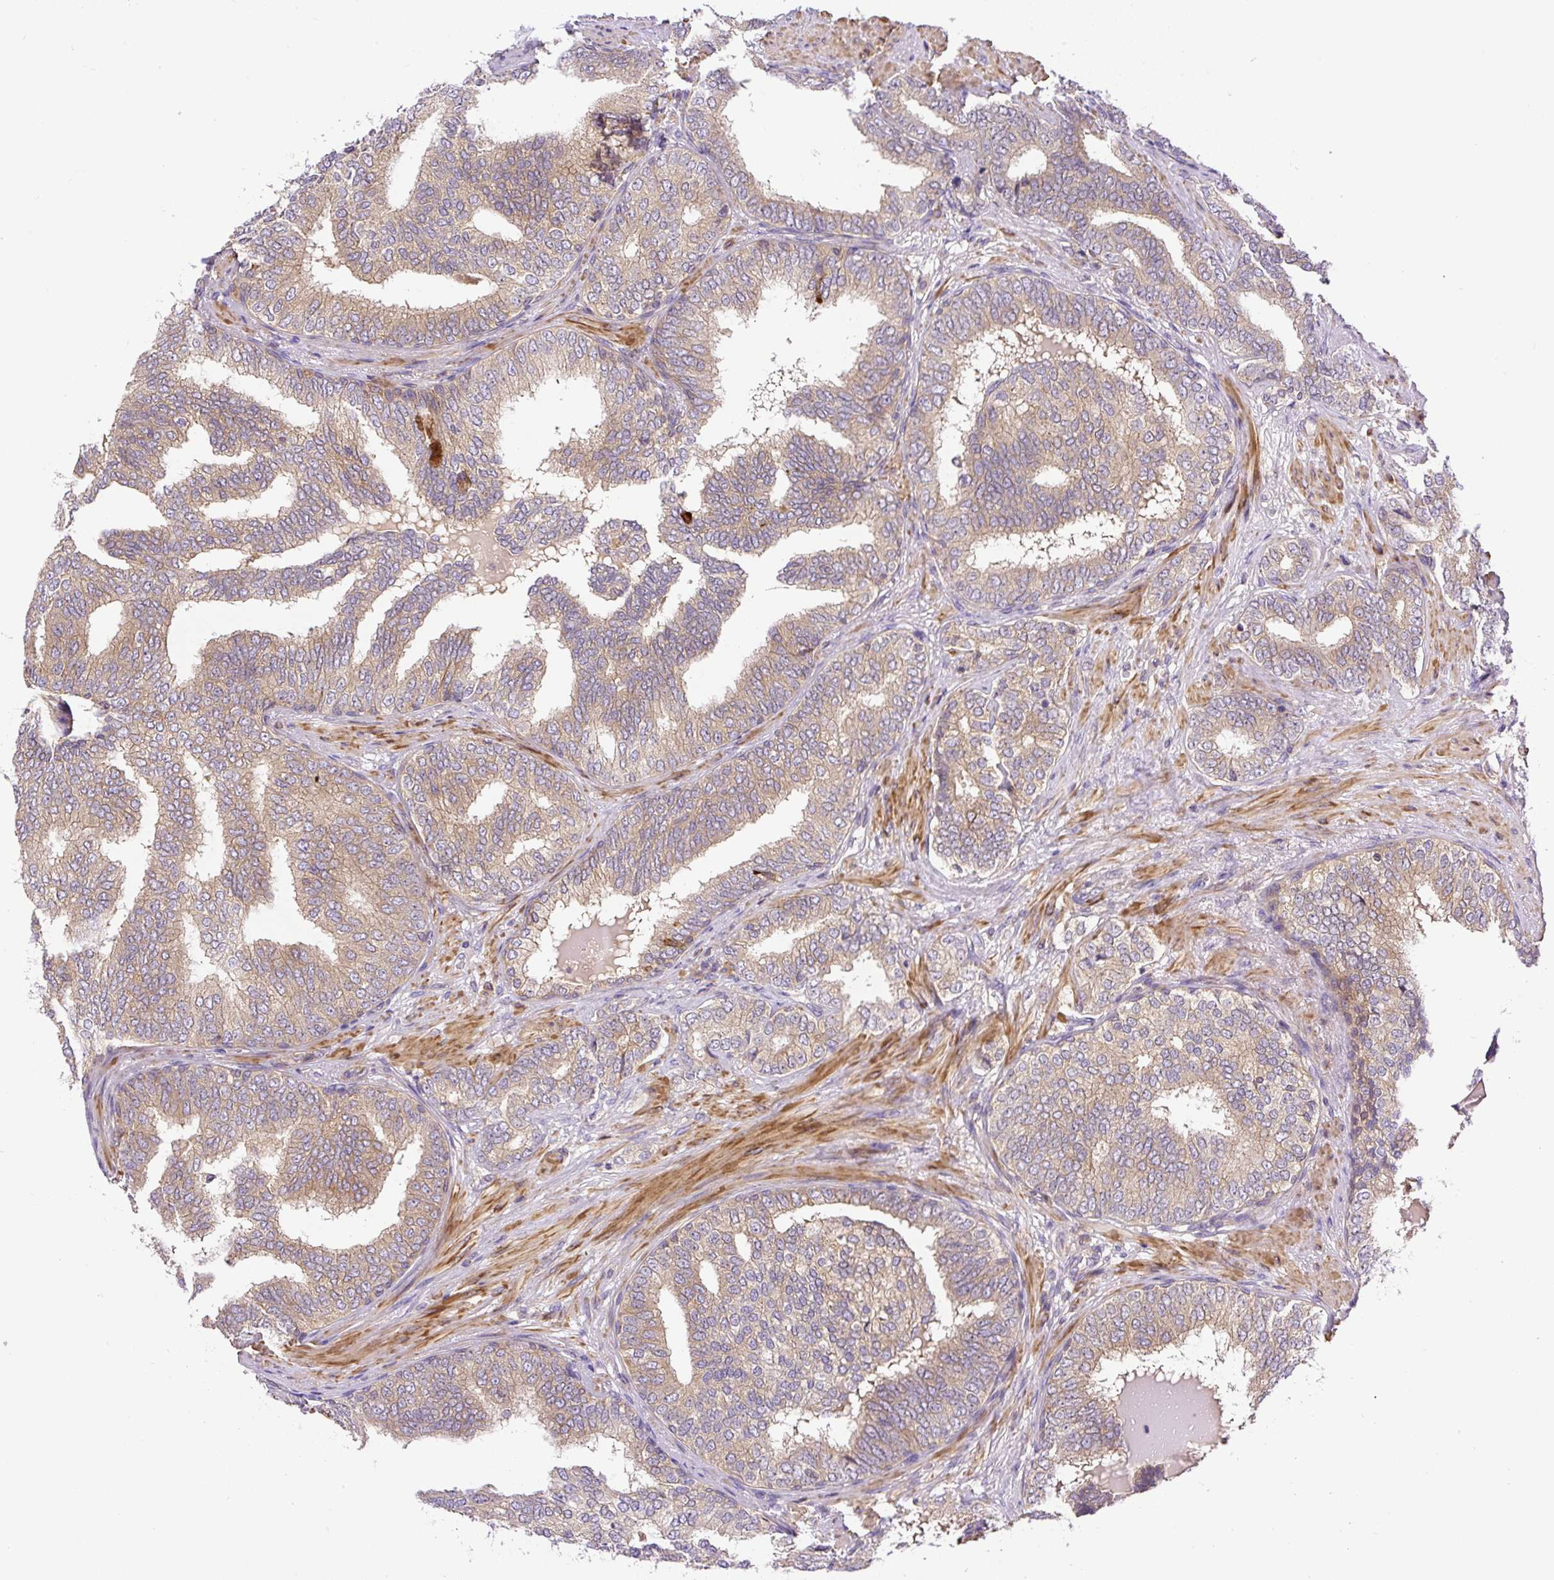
{"staining": {"intensity": "moderate", "quantity": ">75%", "location": "cytoplasmic/membranous"}, "tissue": "prostate cancer", "cell_type": "Tumor cells", "image_type": "cancer", "snomed": [{"axis": "morphology", "description": "Adenocarcinoma, High grade"}, {"axis": "topography", "description": "Prostate"}], "caption": "Human high-grade adenocarcinoma (prostate) stained for a protein (brown) displays moderate cytoplasmic/membranous positive staining in about >75% of tumor cells.", "gene": "CCDC28A", "patient": {"sex": "male", "age": 72}}